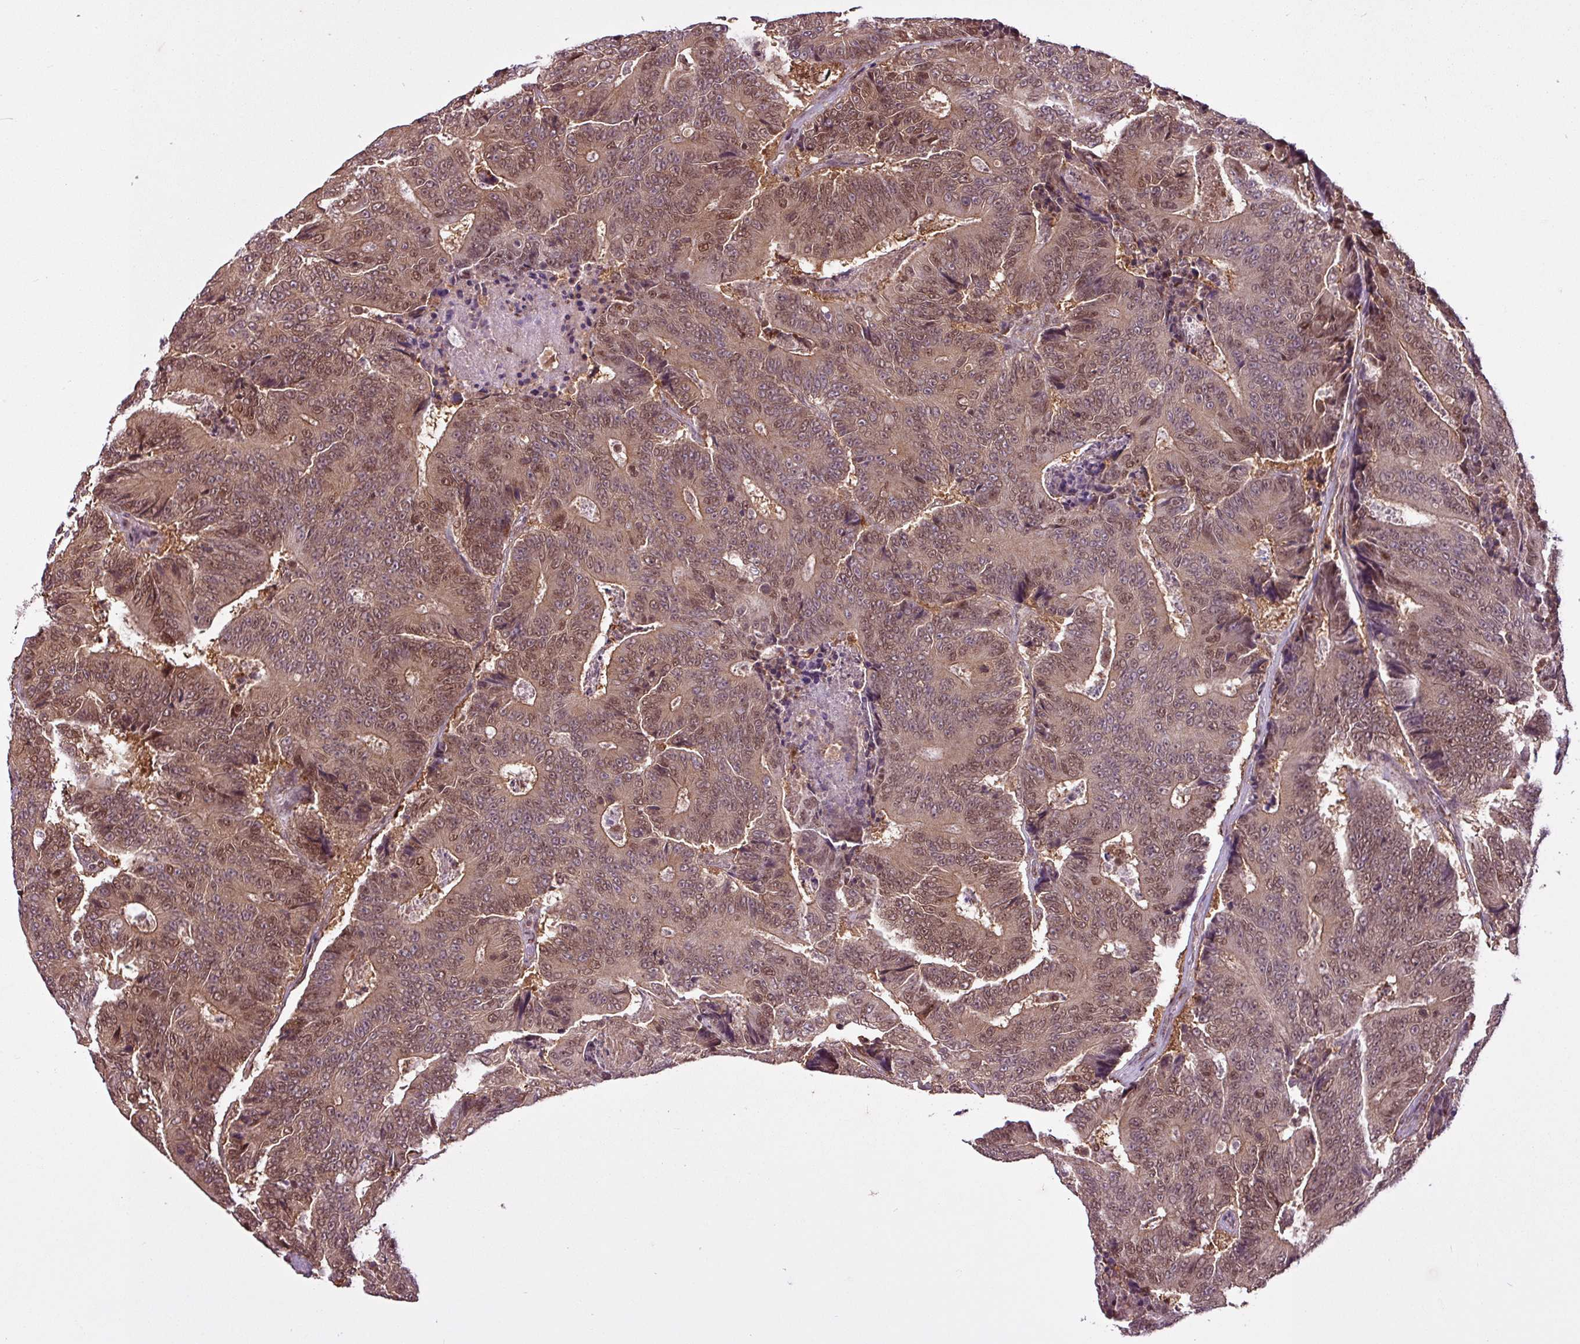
{"staining": {"intensity": "moderate", "quantity": ">75%", "location": "cytoplasmic/membranous,nuclear"}, "tissue": "colorectal cancer", "cell_type": "Tumor cells", "image_type": "cancer", "snomed": [{"axis": "morphology", "description": "Adenocarcinoma, NOS"}, {"axis": "topography", "description": "Colon"}], "caption": "This photomicrograph reveals immunohistochemistry staining of human colorectal adenocarcinoma, with medium moderate cytoplasmic/membranous and nuclear expression in approximately >75% of tumor cells.", "gene": "ITPKC", "patient": {"sex": "male", "age": 83}}